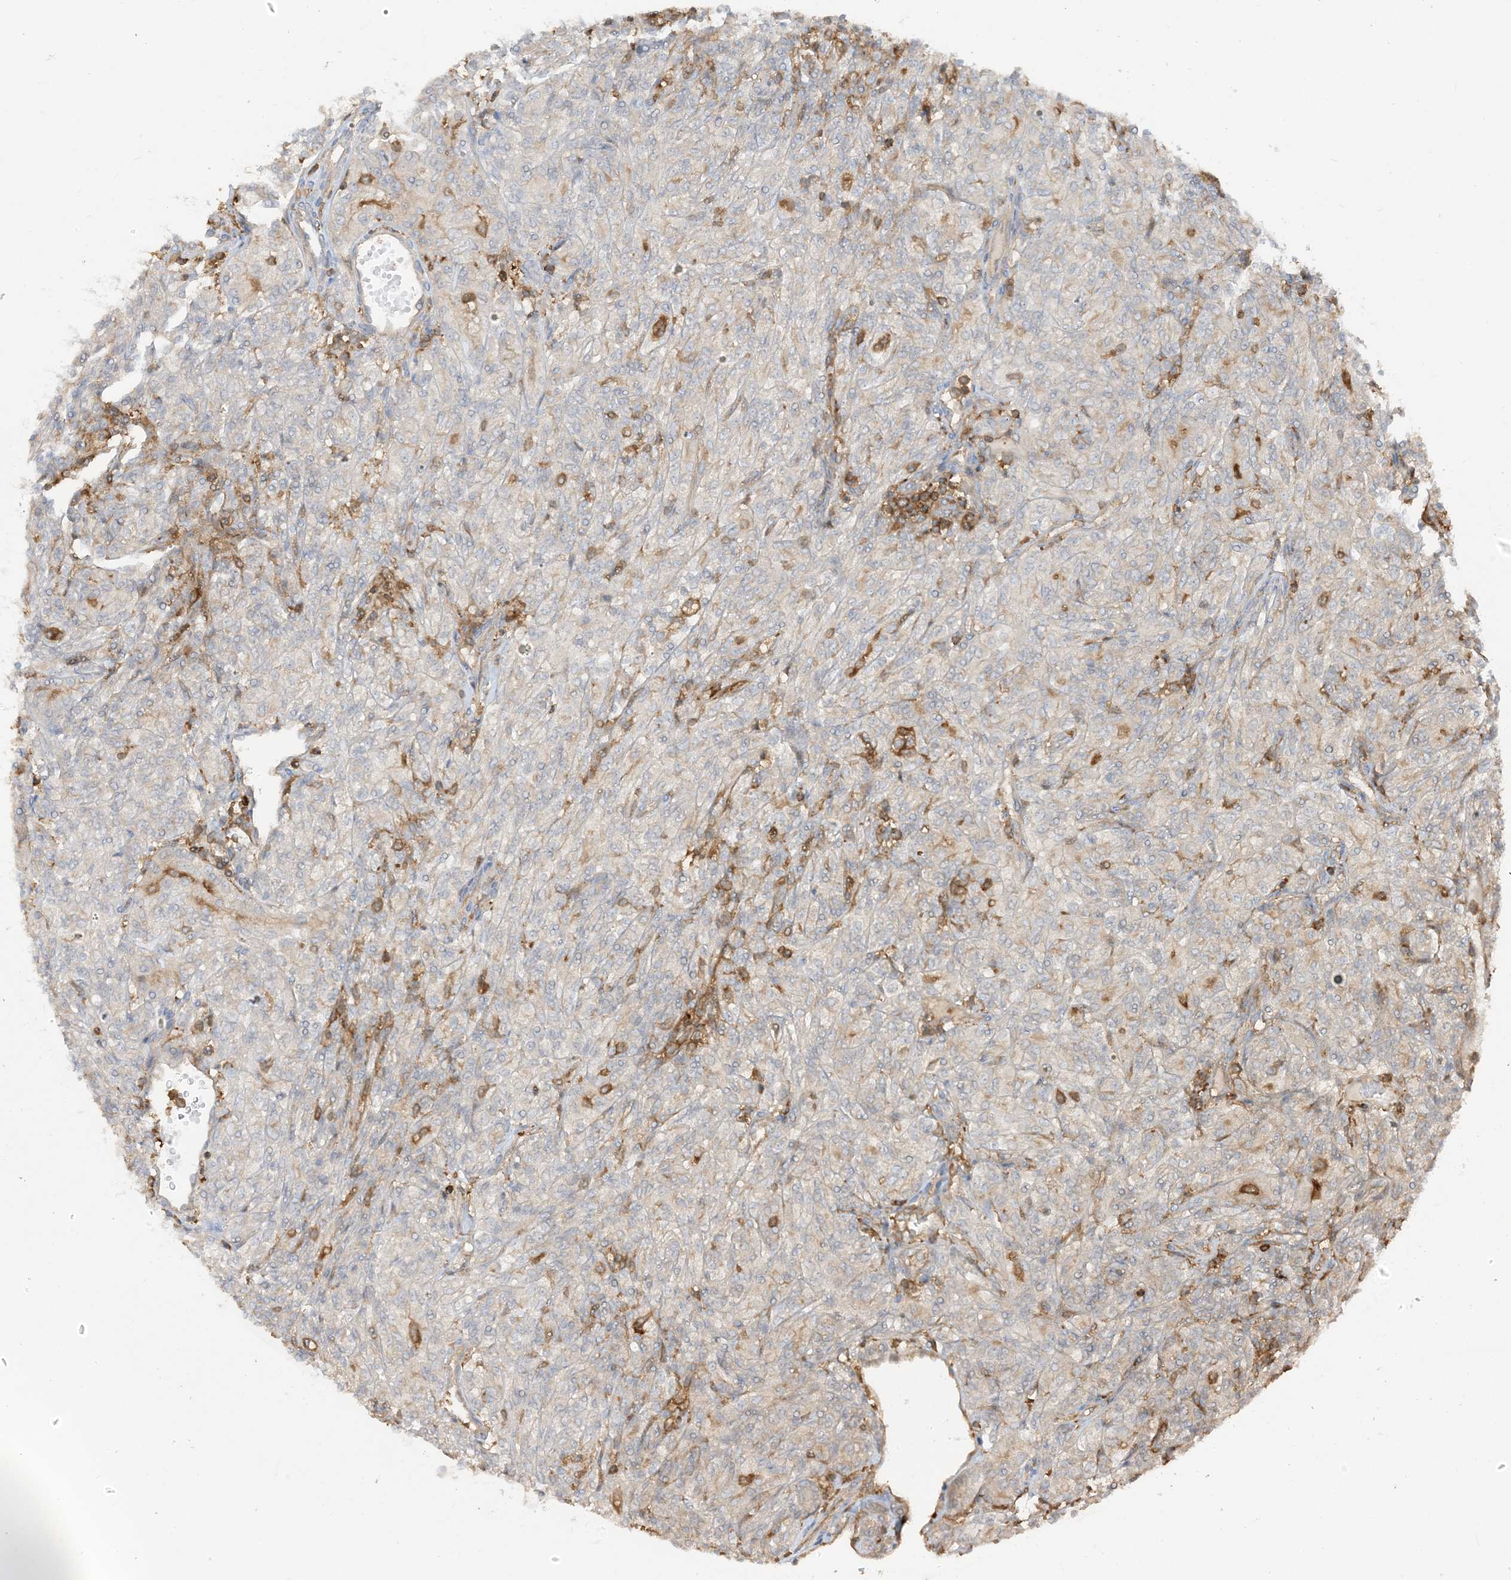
{"staining": {"intensity": "negative", "quantity": "none", "location": "none"}, "tissue": "renal cancer", "cell_type": "Tumor cells", "image_type": "cancer", "snomed": [{"axis": "morphology", "description": "Adenocarcinoma, NOS"}, {"axis": "topography", "description": "Kidney"}], "caption": "Tumor cells are negative for protein expression in human renal cancer (adenocarcinoma).", "gene": "CAPZB", "patient": {"sex": "male", "age": 77}}